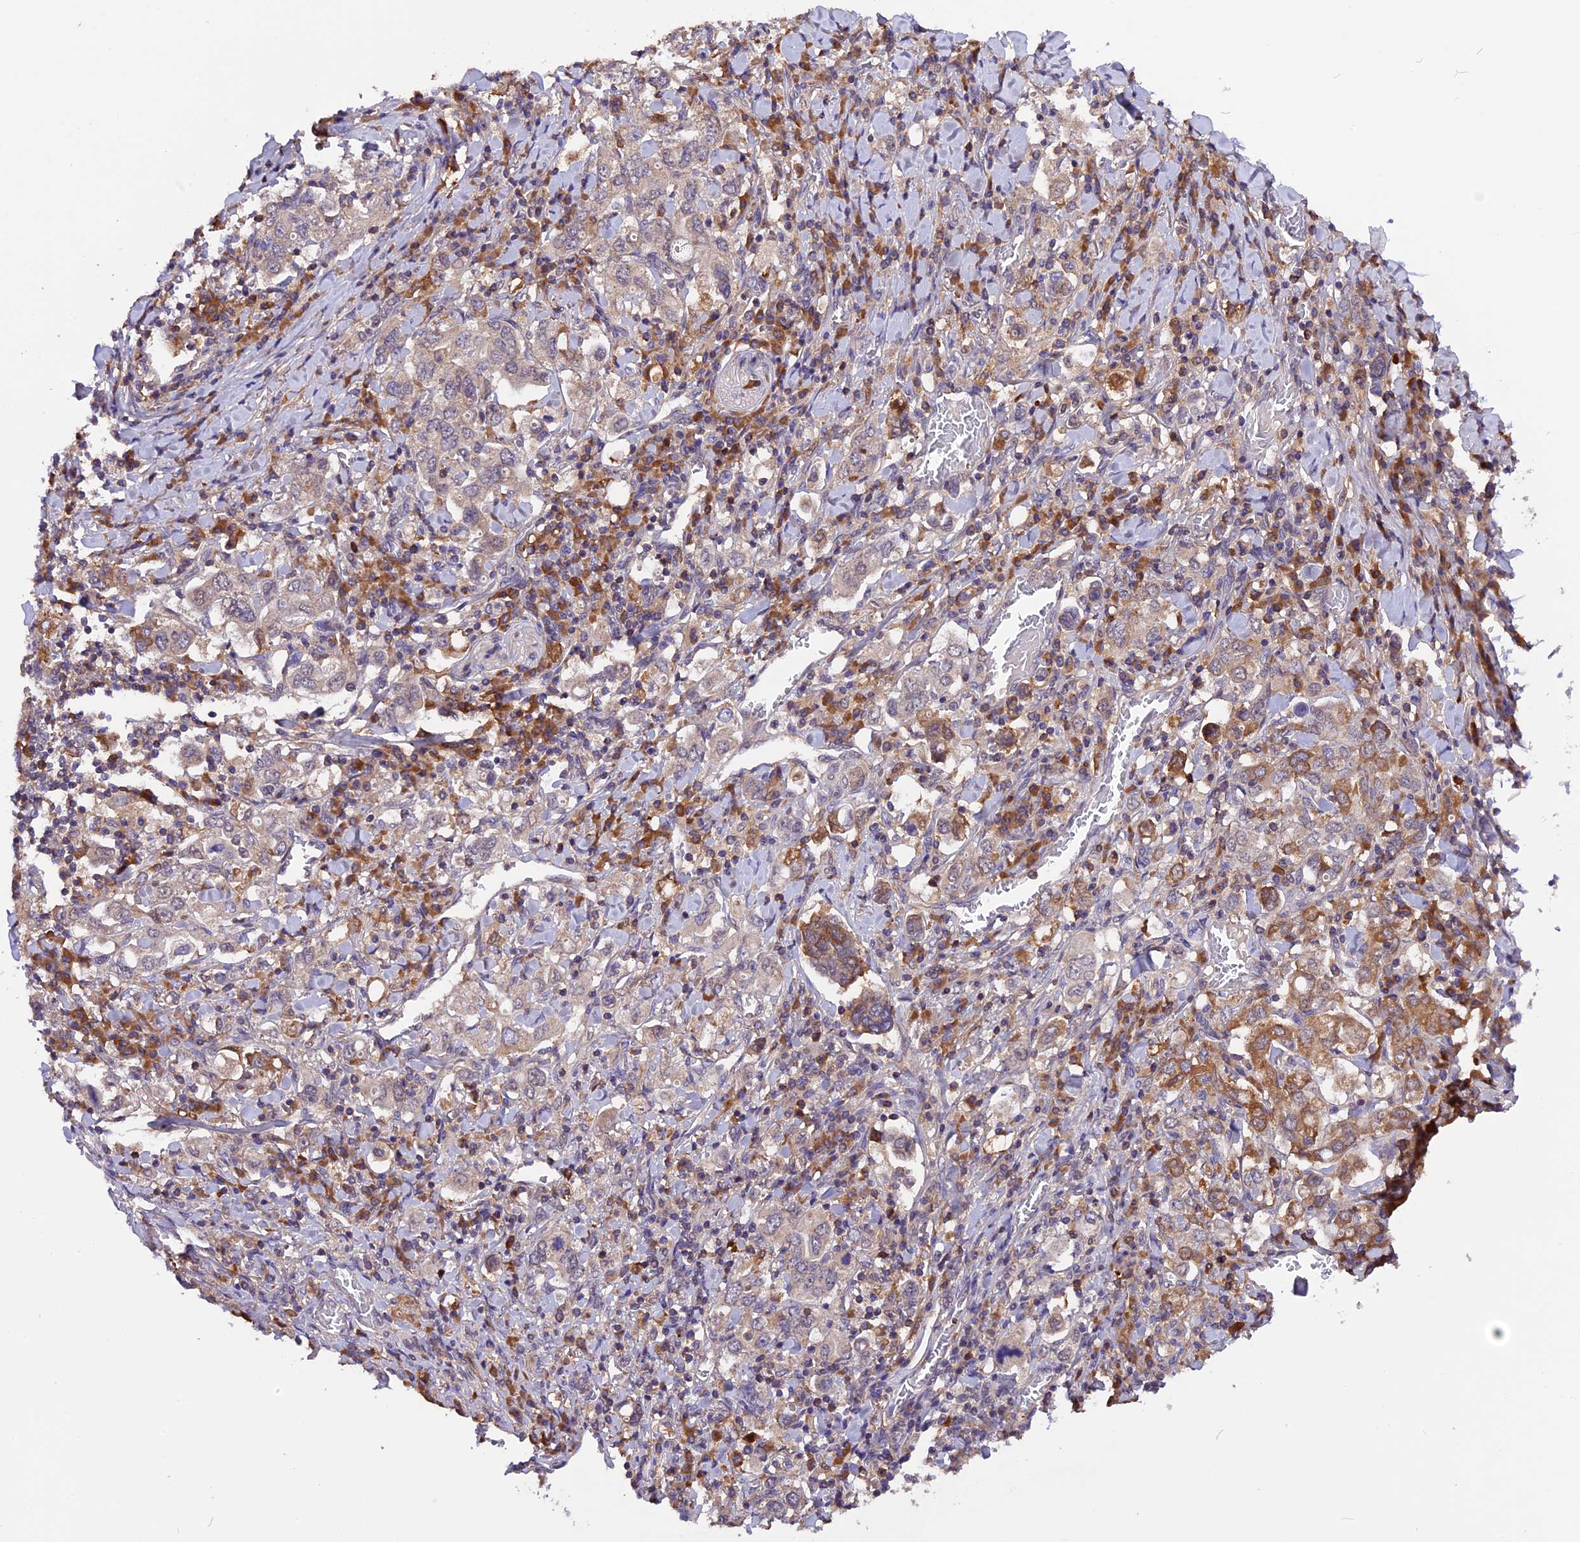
{"staining": {"intensity": "moderate", "quantity": "25%-75%", "location": "cytoplasmic/membranous"}, "tissue": "stomach cancer", "cell_type": "Tumor cells", "image_type": "cancer", "snomed": [{"axis": "morphology", "description": "Adenocarcinoma, NOS"}, {"axis": "topography", "description": "Stomach, upper"}], "caption": "Protein expression analysis of stomach cancer displays moderate cytoplasmic/membranous staining in about 25%-75% of tumor cells.", "gene": "MARK4", "patient": {"sex": "male", "age": 62}}